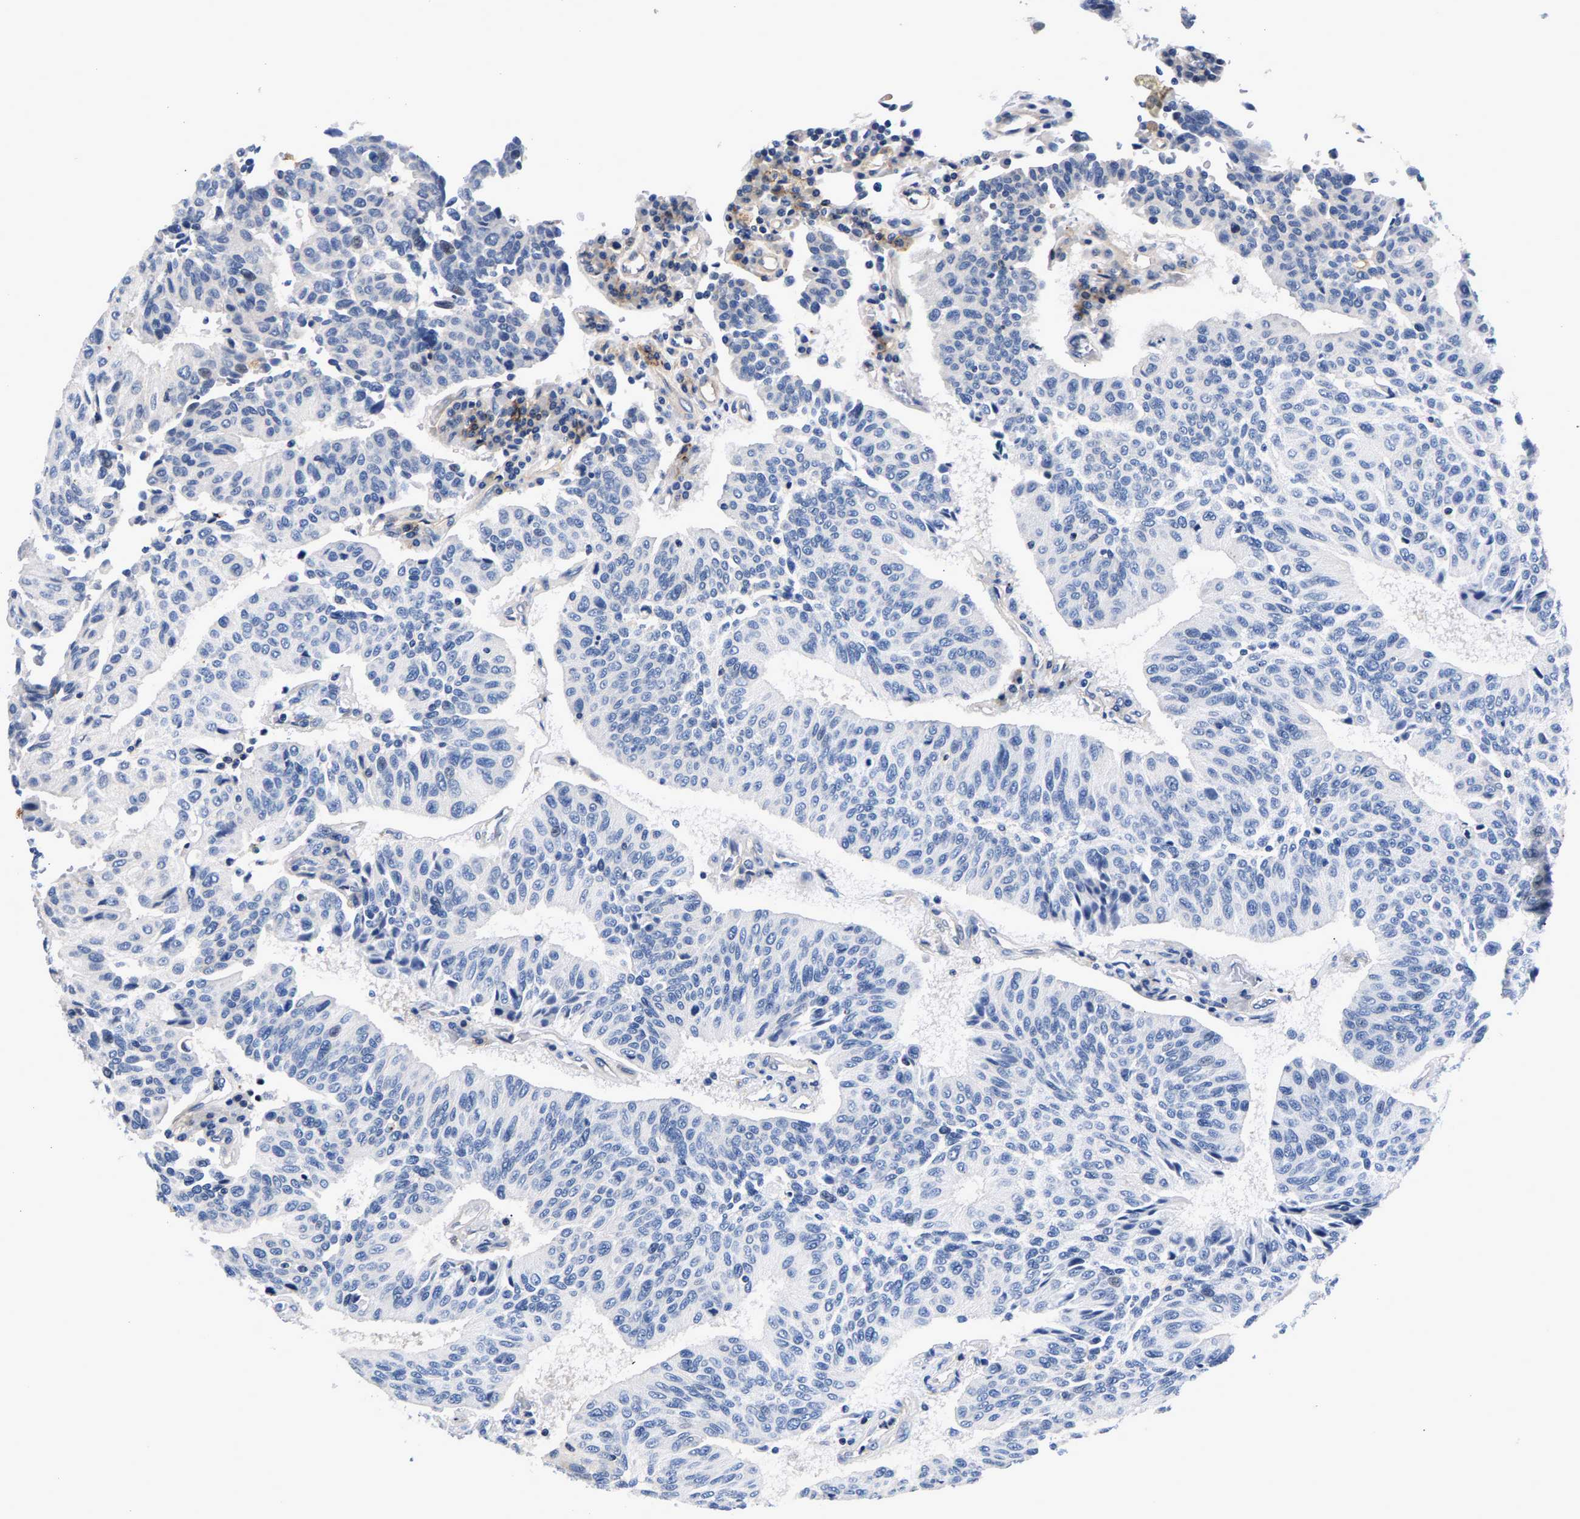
{"staining": {"intensity": "negative", "quantity": "none", "location": "none"}, "tissue": "urothelial cancer", "cell_type": "Tumor cells", "image_type": "cancer", "snomed": [{"axis": "morphology", "description": "Urothelial carcinoma, High grade"}, {"axis": "topography", "description": "Urinary bladder"}], "caption": "Human urothelial cancer stained for a protein using immunohistochemistry shows no positivity in tumor cells.", "gene": "P2RY4", "patient": {"sex": "male", "age": 66}}